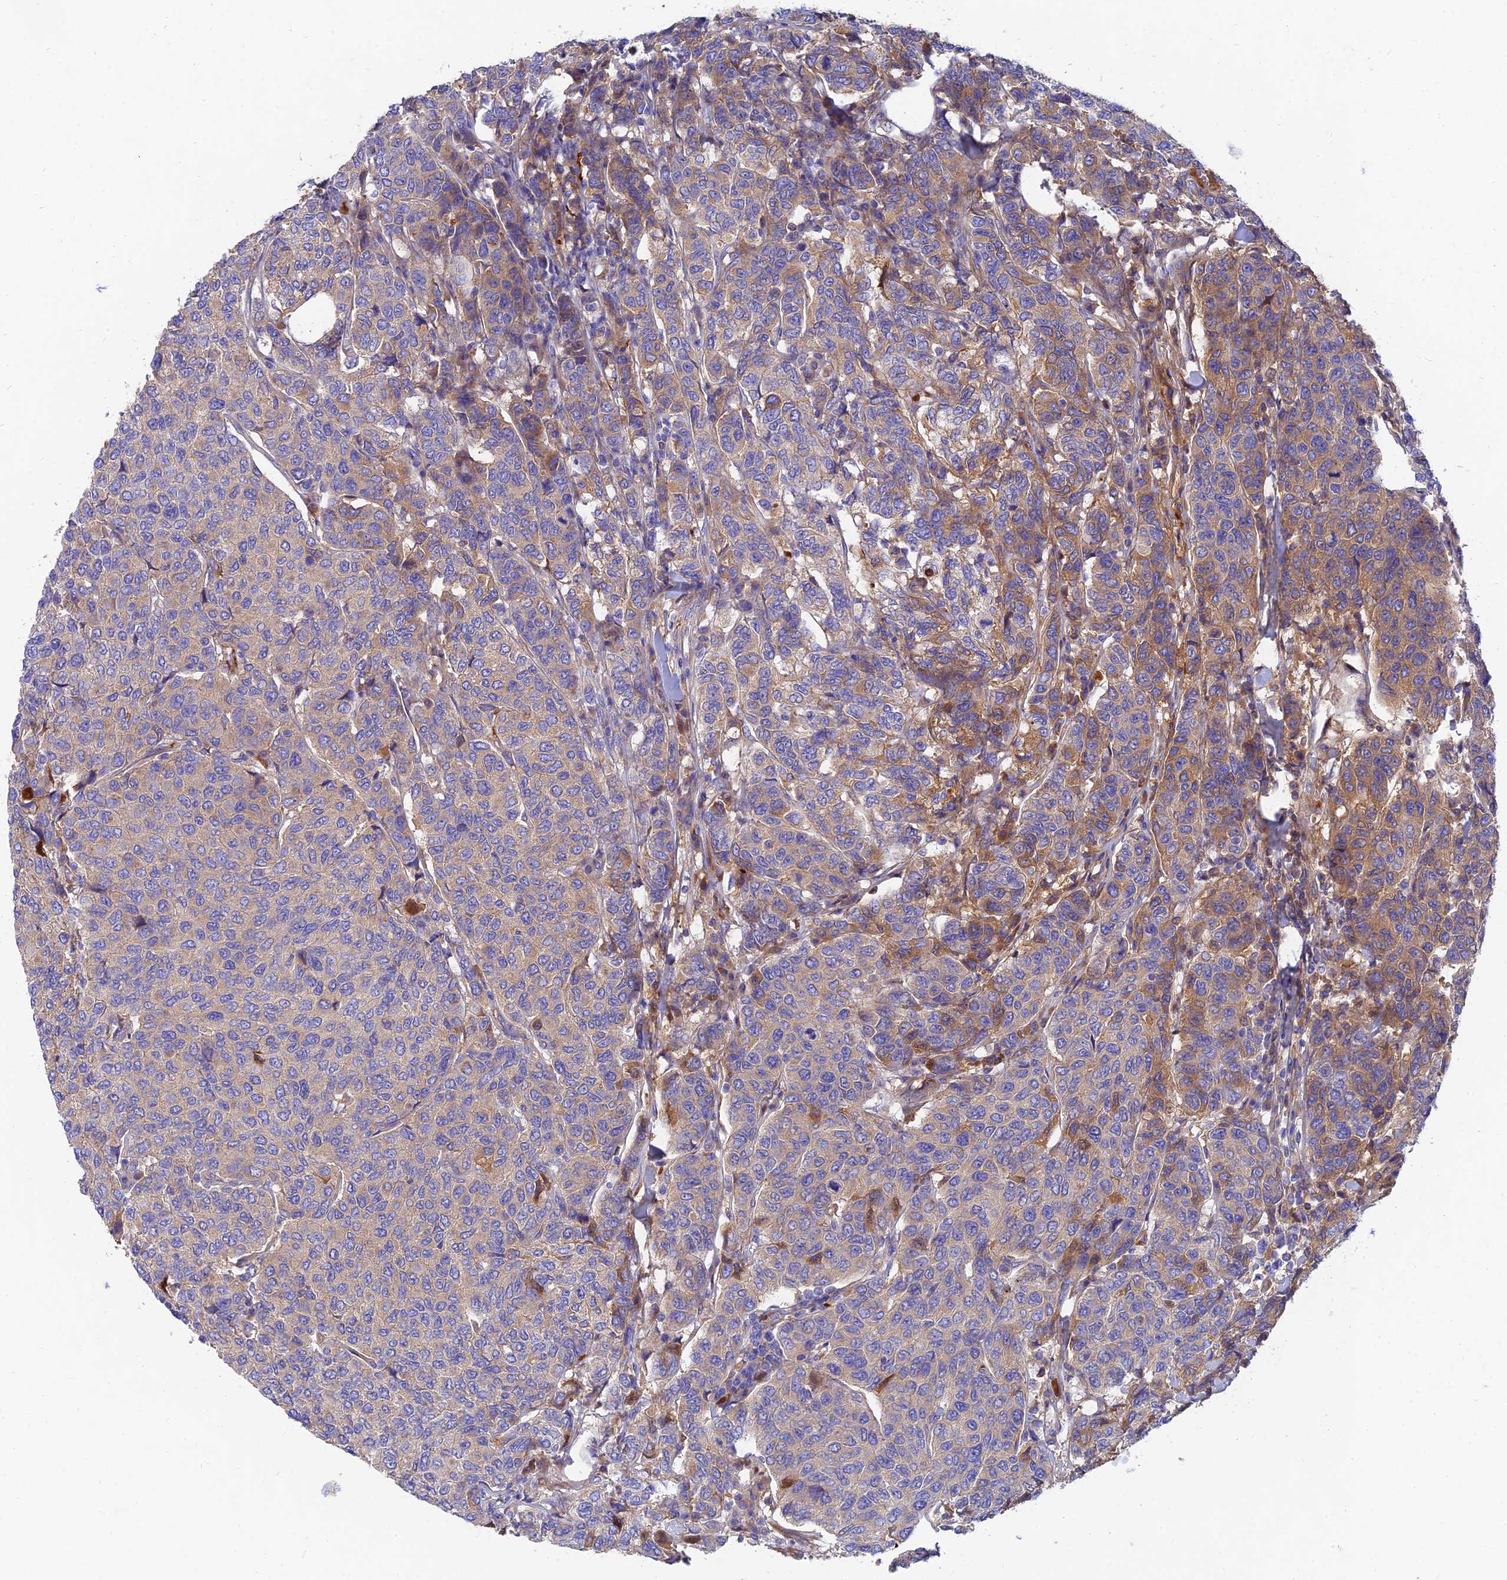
{"staining": {"intensity": "moderate", "quantity": "<25%", "location": "cytoplasmic/membranous"}, "tissue": "breast cancer", "cell_type": "Tumor cells", "image_type": "cancer", "snomed": [{"axis": "morphology", "description": "Duct carcinoma"}, {"axis": "topography", "description": "Breast"}], "caption": "The photomicrograph displays immunohistochemical staining of breast cancer (intraductal carcinoma). There is moderate cytoplasmic/membranous expression is seen in about <25% of tumor cells. (DAB IHC, brown staining for protein, blue staining for nuclei).", "gene": "MROH1", "patient": {"sex": "female", "age": 55}}